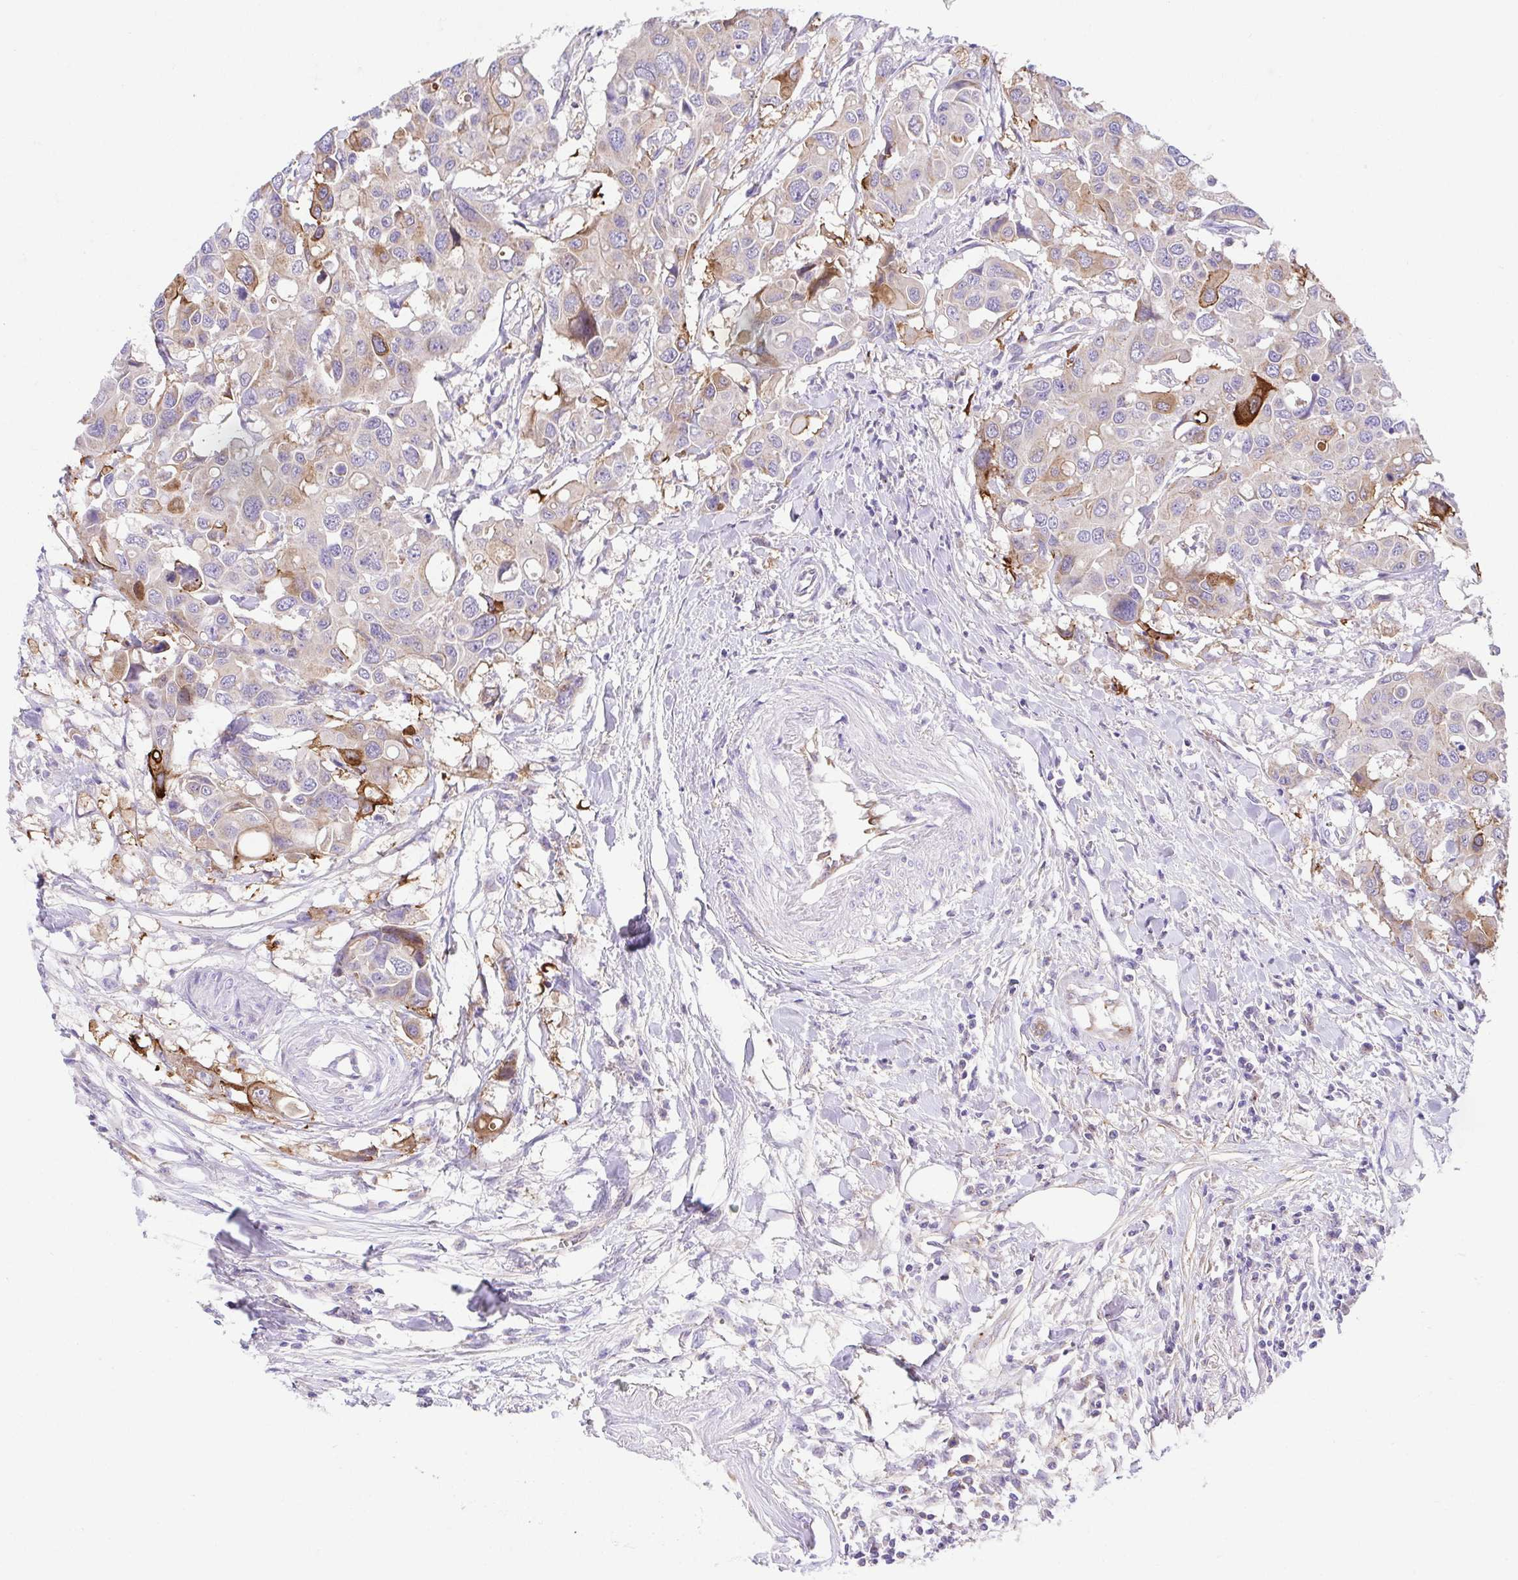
{"staining": {"intensity": "strong", "quantity": "<25%", "location": "cytoplasmic/membranous"}, "tissue": "colorectal cancer", "cell_type": "Tumor cells", "image_type": "cancer", "snomed": [{"axis": "morphology", "description": "Adenocarcinoma, NOS"}, {"axis": "topography", "description": "Colon"}], "caption": "Colorectal cancer stained for a protein (brown) exhibits strong cytoplasmic/membranous positive positivity in approximately <25% of tumor cells.", "gene": "SLC13A1", "patient": {"sex": "male", "age": 77}}